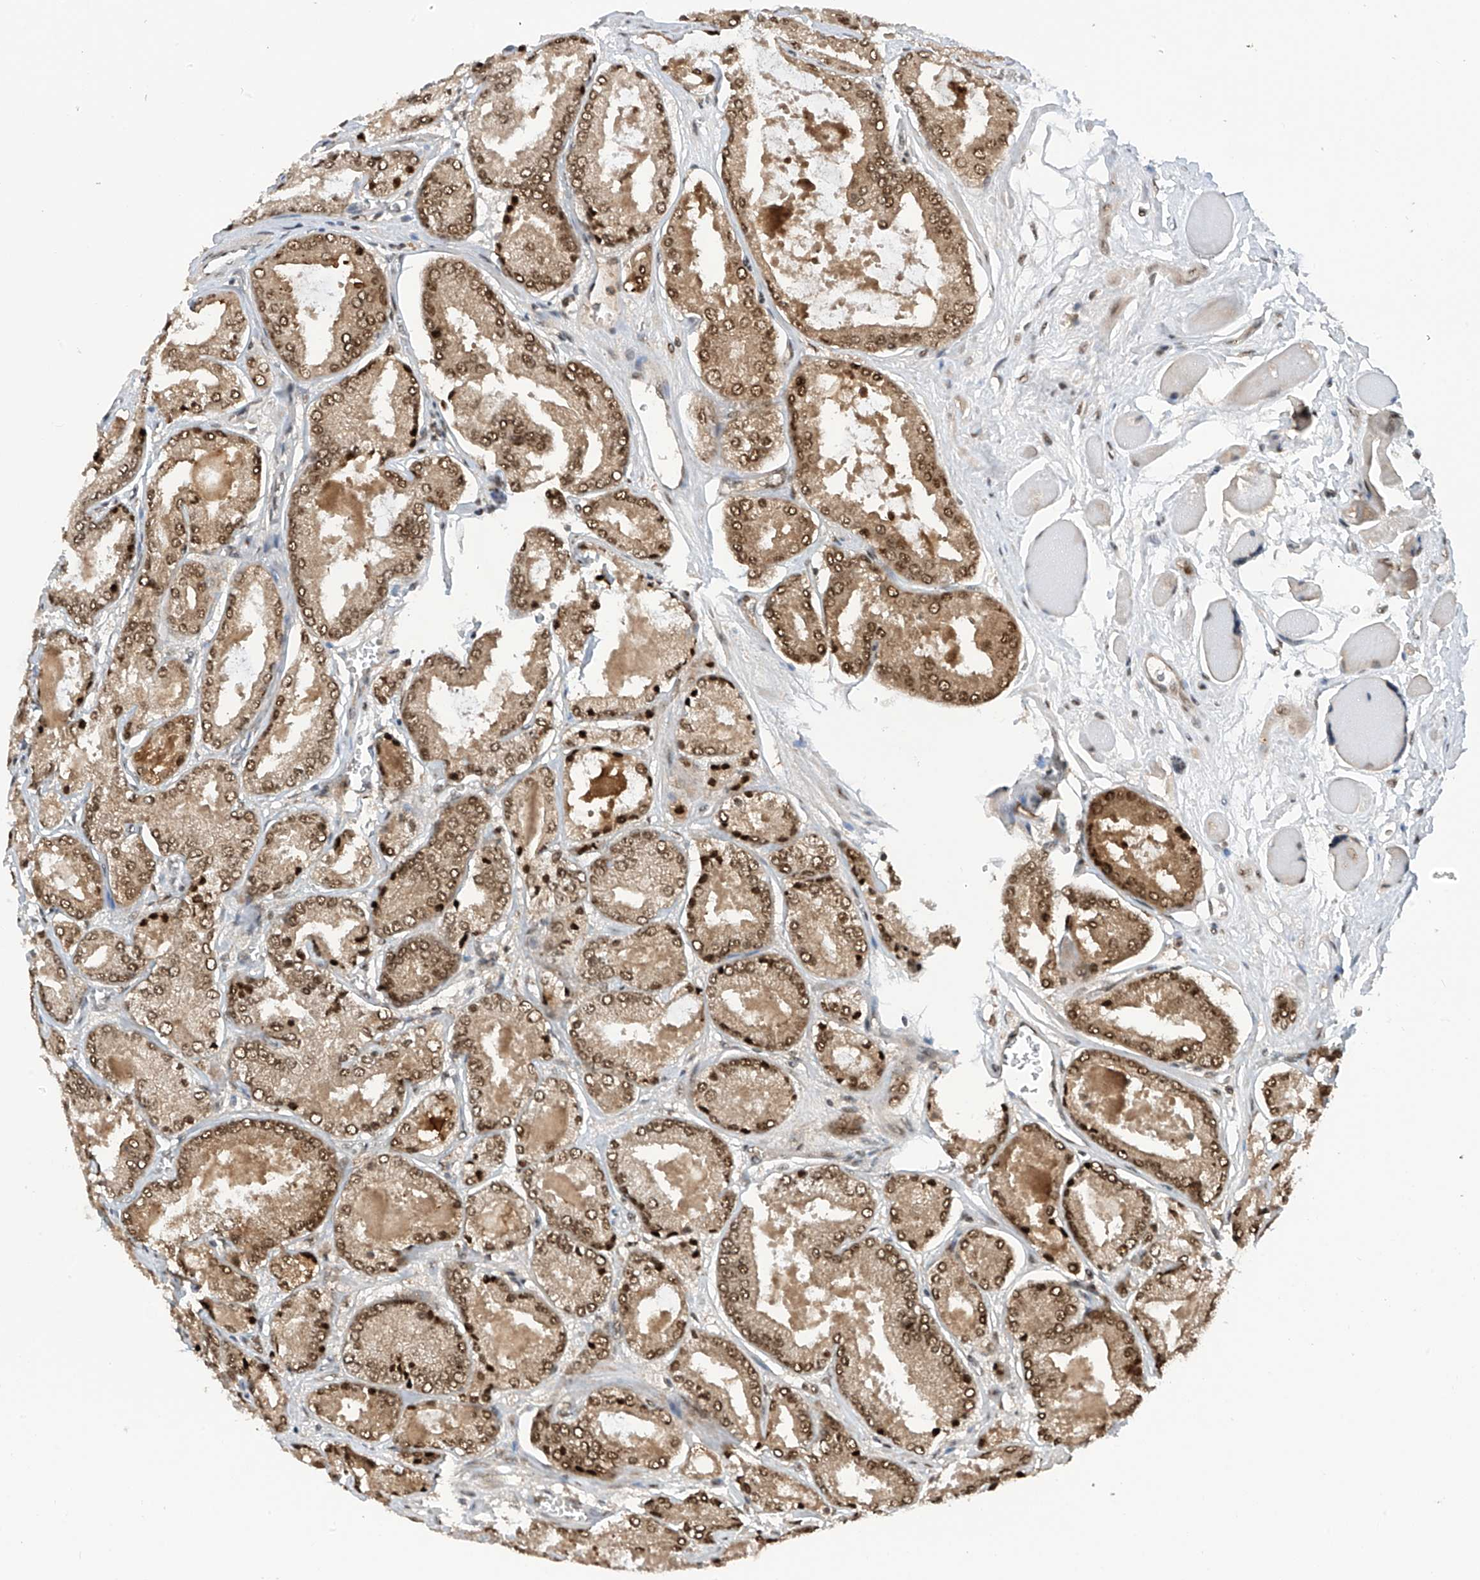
{"staining": {"intensity": "moderate", "quantity": ">75%", "location": "cytoplasmic/membranous,nuclear"}, "tissue": "prostate cancer", "cell_type": "Tumor cells", "image_type": "cancer", "snomed": [{"axis": "morphology", "description": "Adenocarcinoma, Low grade"}, {"axis": "topography", "description": "Prostate"}], "caption": "Immunohistochemistry (IHC) image of neoplastic tissue: human adenocarcinoma (low-grade) (prostate) stained using immunohistochemistry shows medium levels of moderate protein expression localized specifically in the cytoplasmic/membranous and nuclear of tumor cells, appearing as a cytoplasmic/membranous and nuclear brown color.", "gene": "RPAIN", "patient": {"sex": "male", "age": 67}}